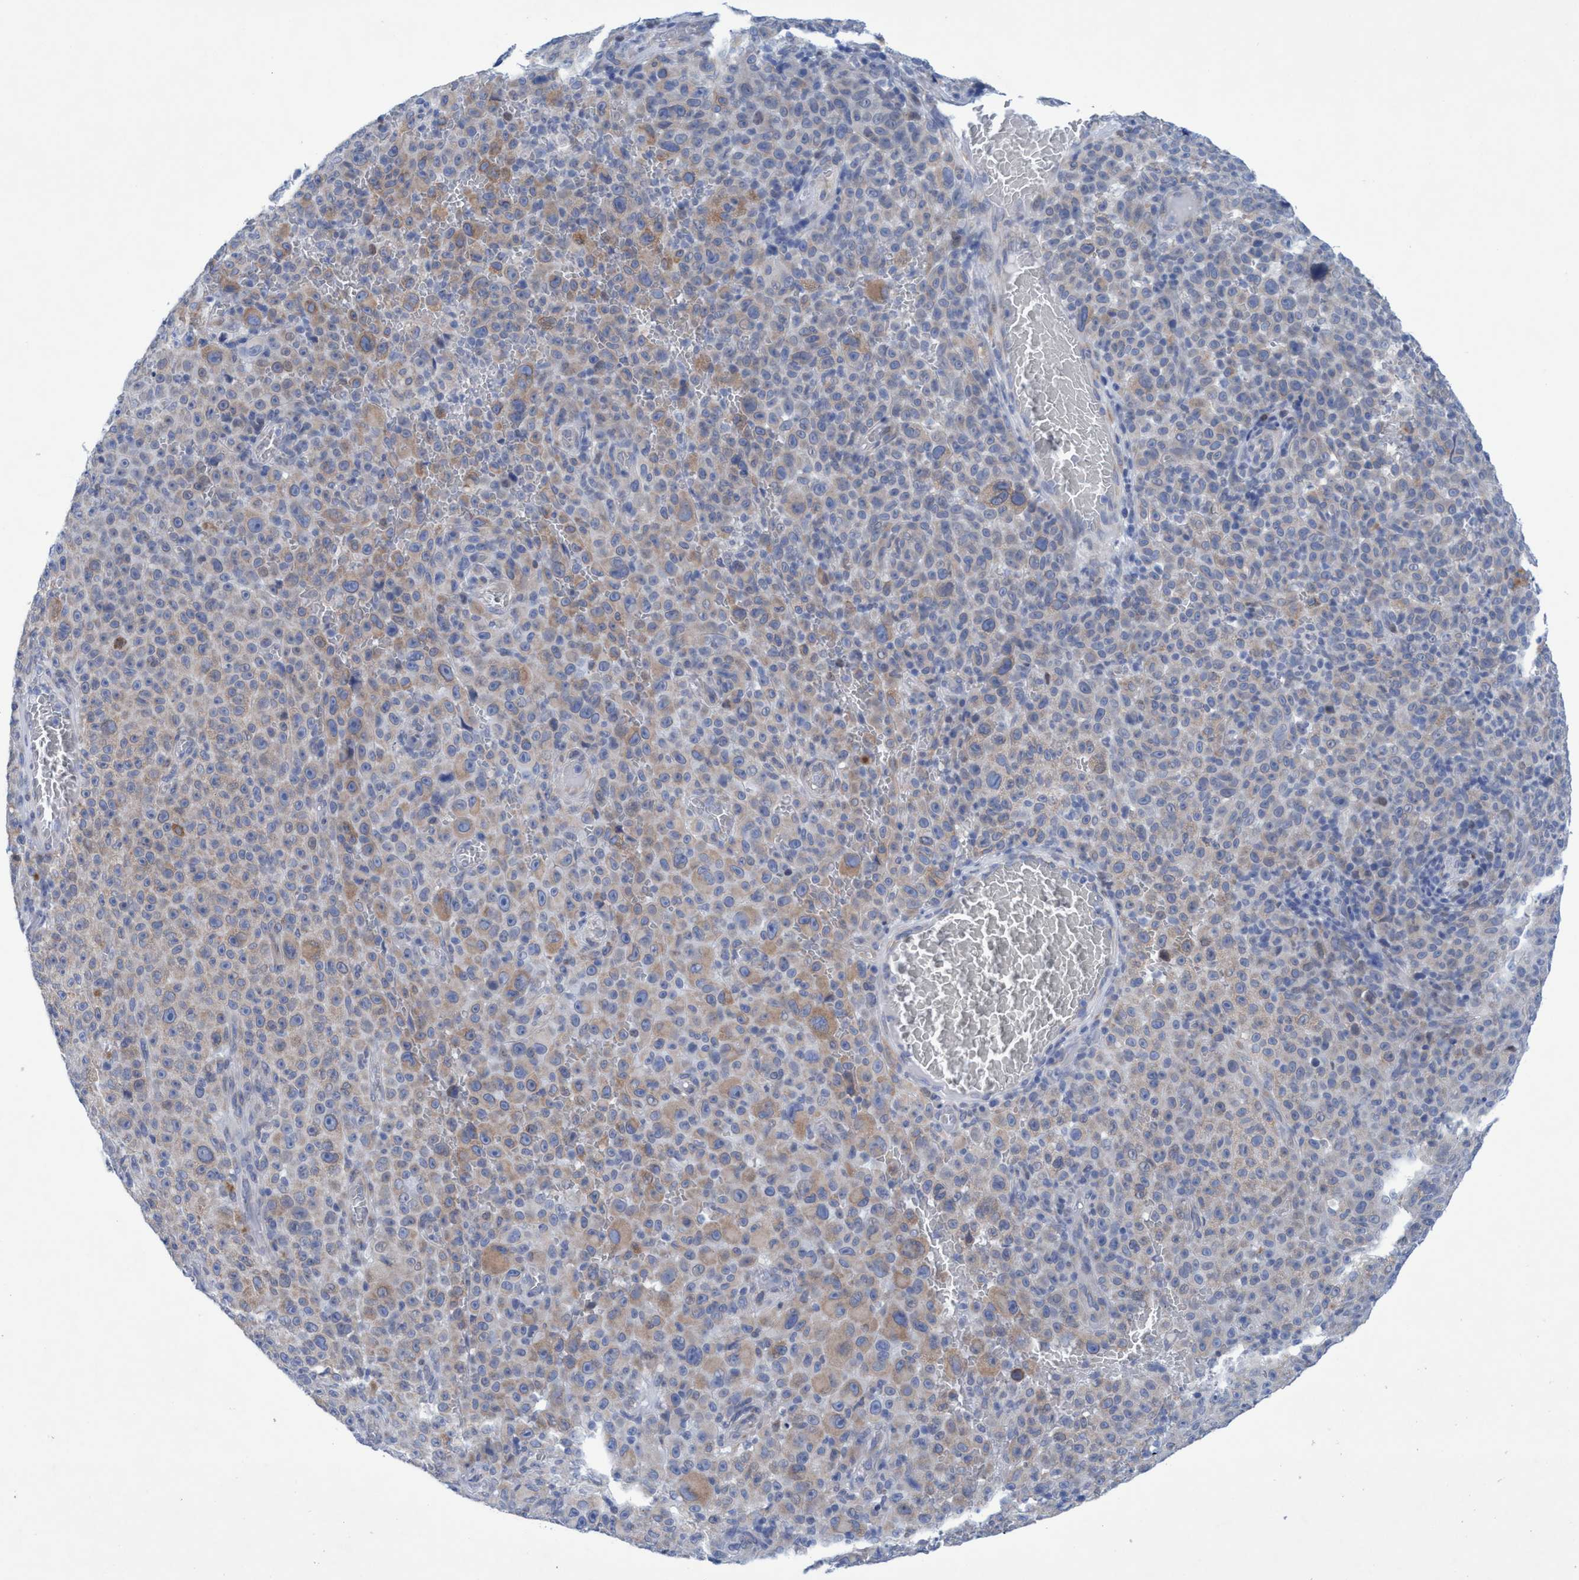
{"staining": {"intensity": "weak", "quantity": "25%-75%", "location": "cytoplasmic/membranous"}, "tissue": "melanoma", "cell_type": "Tumor cells", "image_type": "cancer", "snomed": [{"axis": "morphology", "description": "Malignant melanoma, NOS"}, {"axis": "topography", "description": "Skin"}], "caption": "Immunohistochemical staining of human melanoma demonstrates weak cytoplasmic/membranous protein positivity in approximately 25%-75% of tumor cells.", "gene": "RSAD1", "patient": {"sex": "female", "age": 82}}